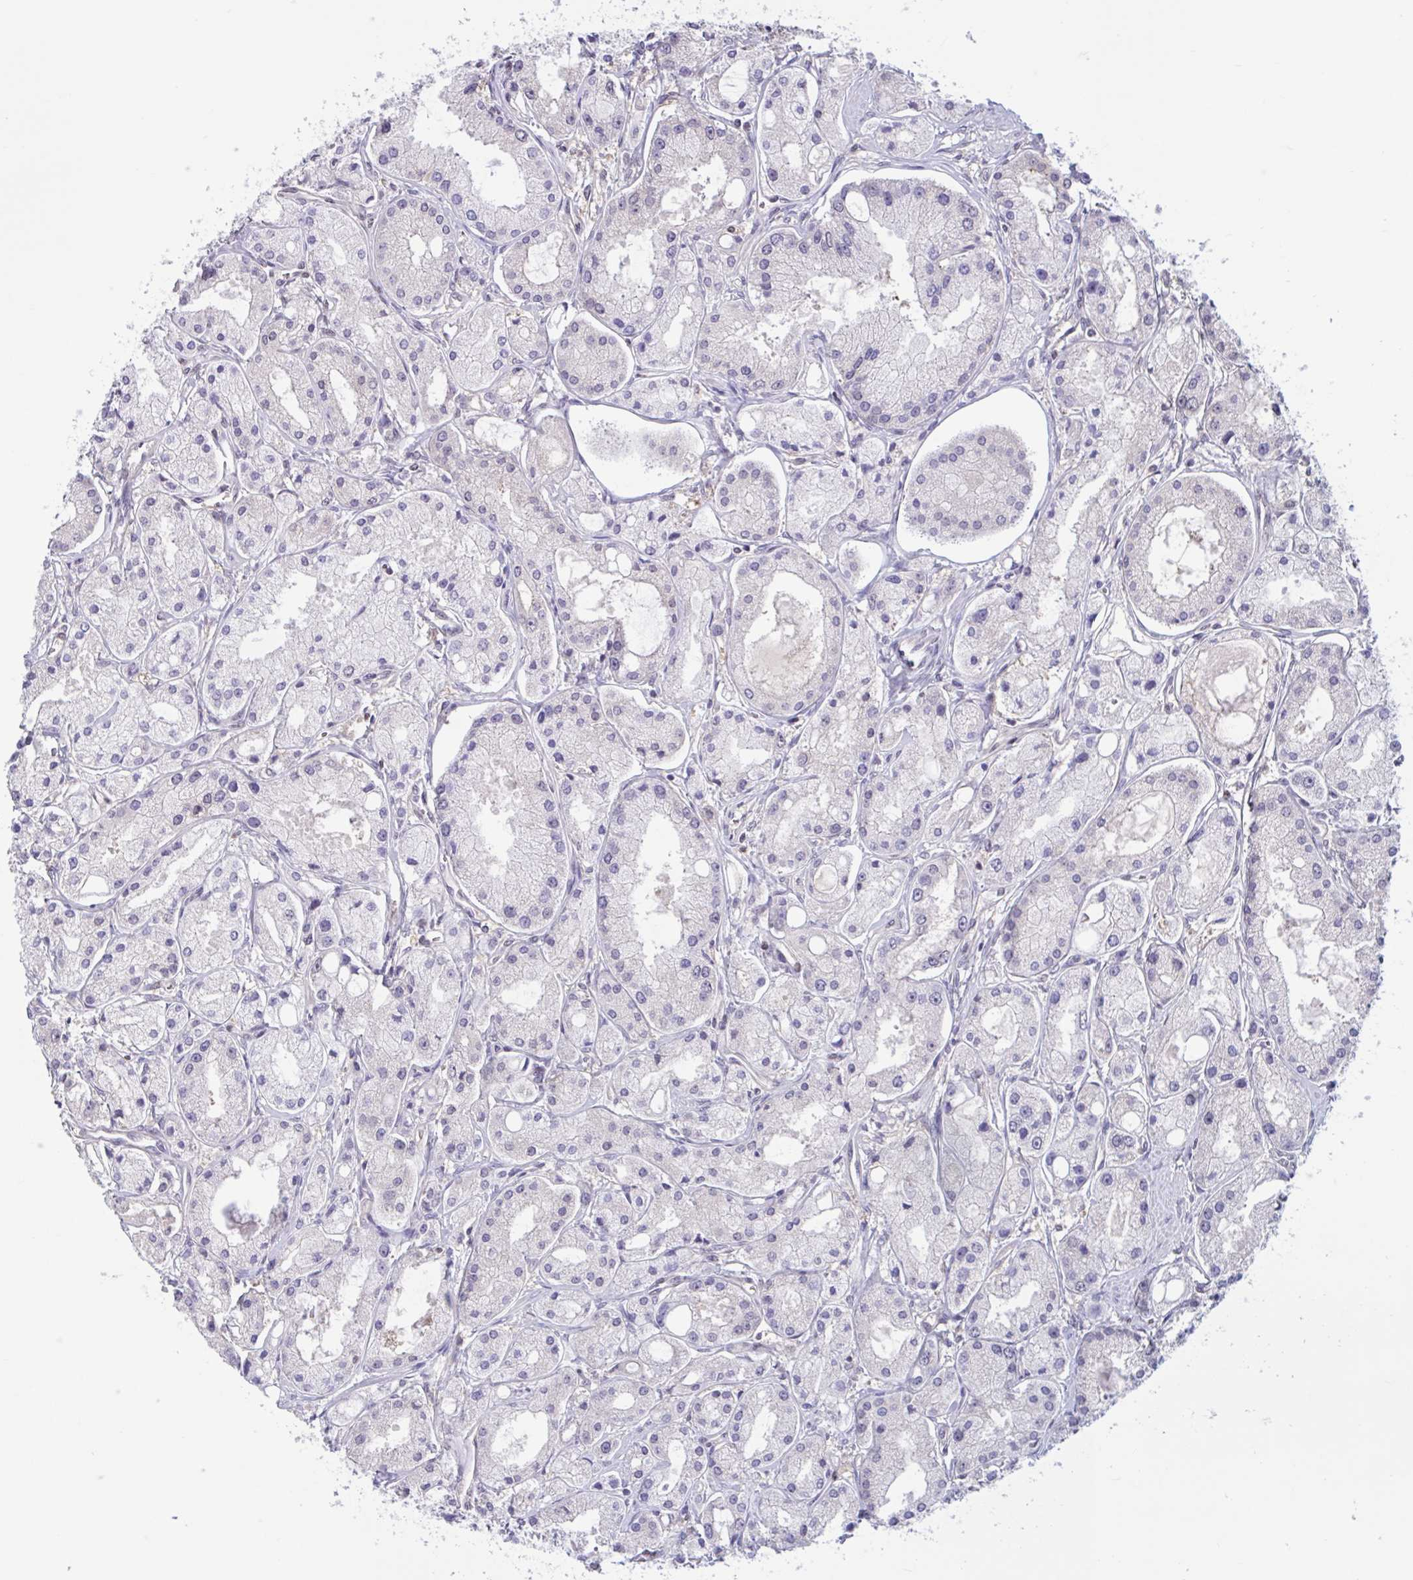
{"staining": {"intensity": "negative", "quantity": "none", "location": "none"}, "tissue": "prostate cancer", "cell_type": "Tumor cells", "image_type": "cancer", "snomed": [{"axis": "morphology", "description": "Adenocarcinoma, High grade"}, {"axis": "topography", "description": "Prostate"}], "caption": "A histopathology image of human prostate cancer (high-grade adenocarcinoma) is negative for staining in tumor cells. Nuclei are stained in blue.", "gene": "RBL1", "patient": {"sex": "male", "age": 66}}